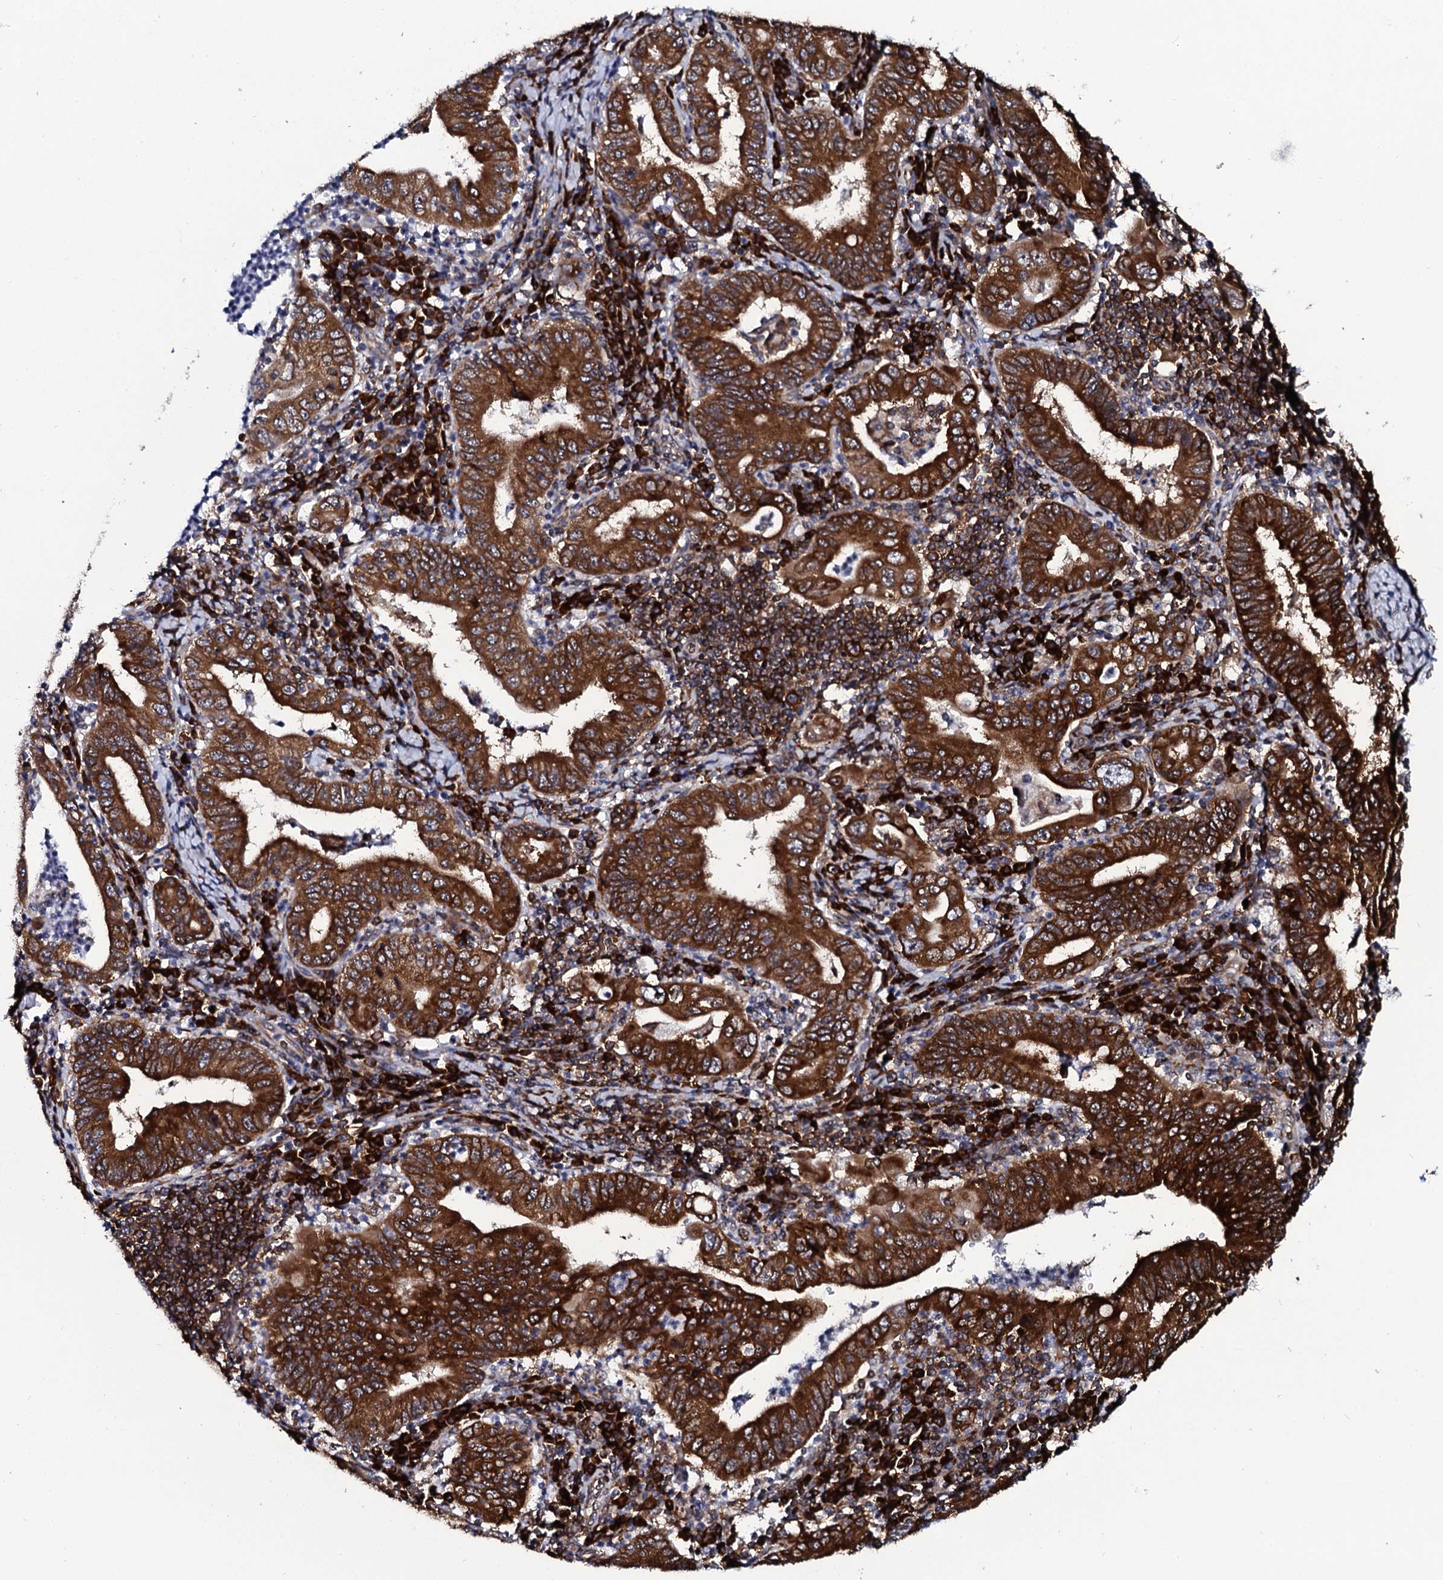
{"staining": {"intensity": "strong", "quantity": ">75%", "location": "cytoplasmic/membranous"}, "tissue": "stomach cancer", "cell_type": "Tumor cells", "image_type": "cancer", "snomed": [{"axis": "morphology", "description": "Normal tissue, NOS"}, {"axis": "morphology", "description": "Adenocarcinoma, NOS"}, {"axis": "topography", "description": "Esophagus"}, {"axis": "topography", "description": "Stomach, upper"}, {"axis": "topography", "description": "Peripheral nerve tissue"}], "caption": "A histopathology image showing strong cytoplasmic/membranous staining in approximately >75% of tumor cells in adenocarcinoma (stomach), as visualized by brown immunohistochemical staining.", "gene": "SPTY2D1", "patient": {"sex": "male", "age": 62}}